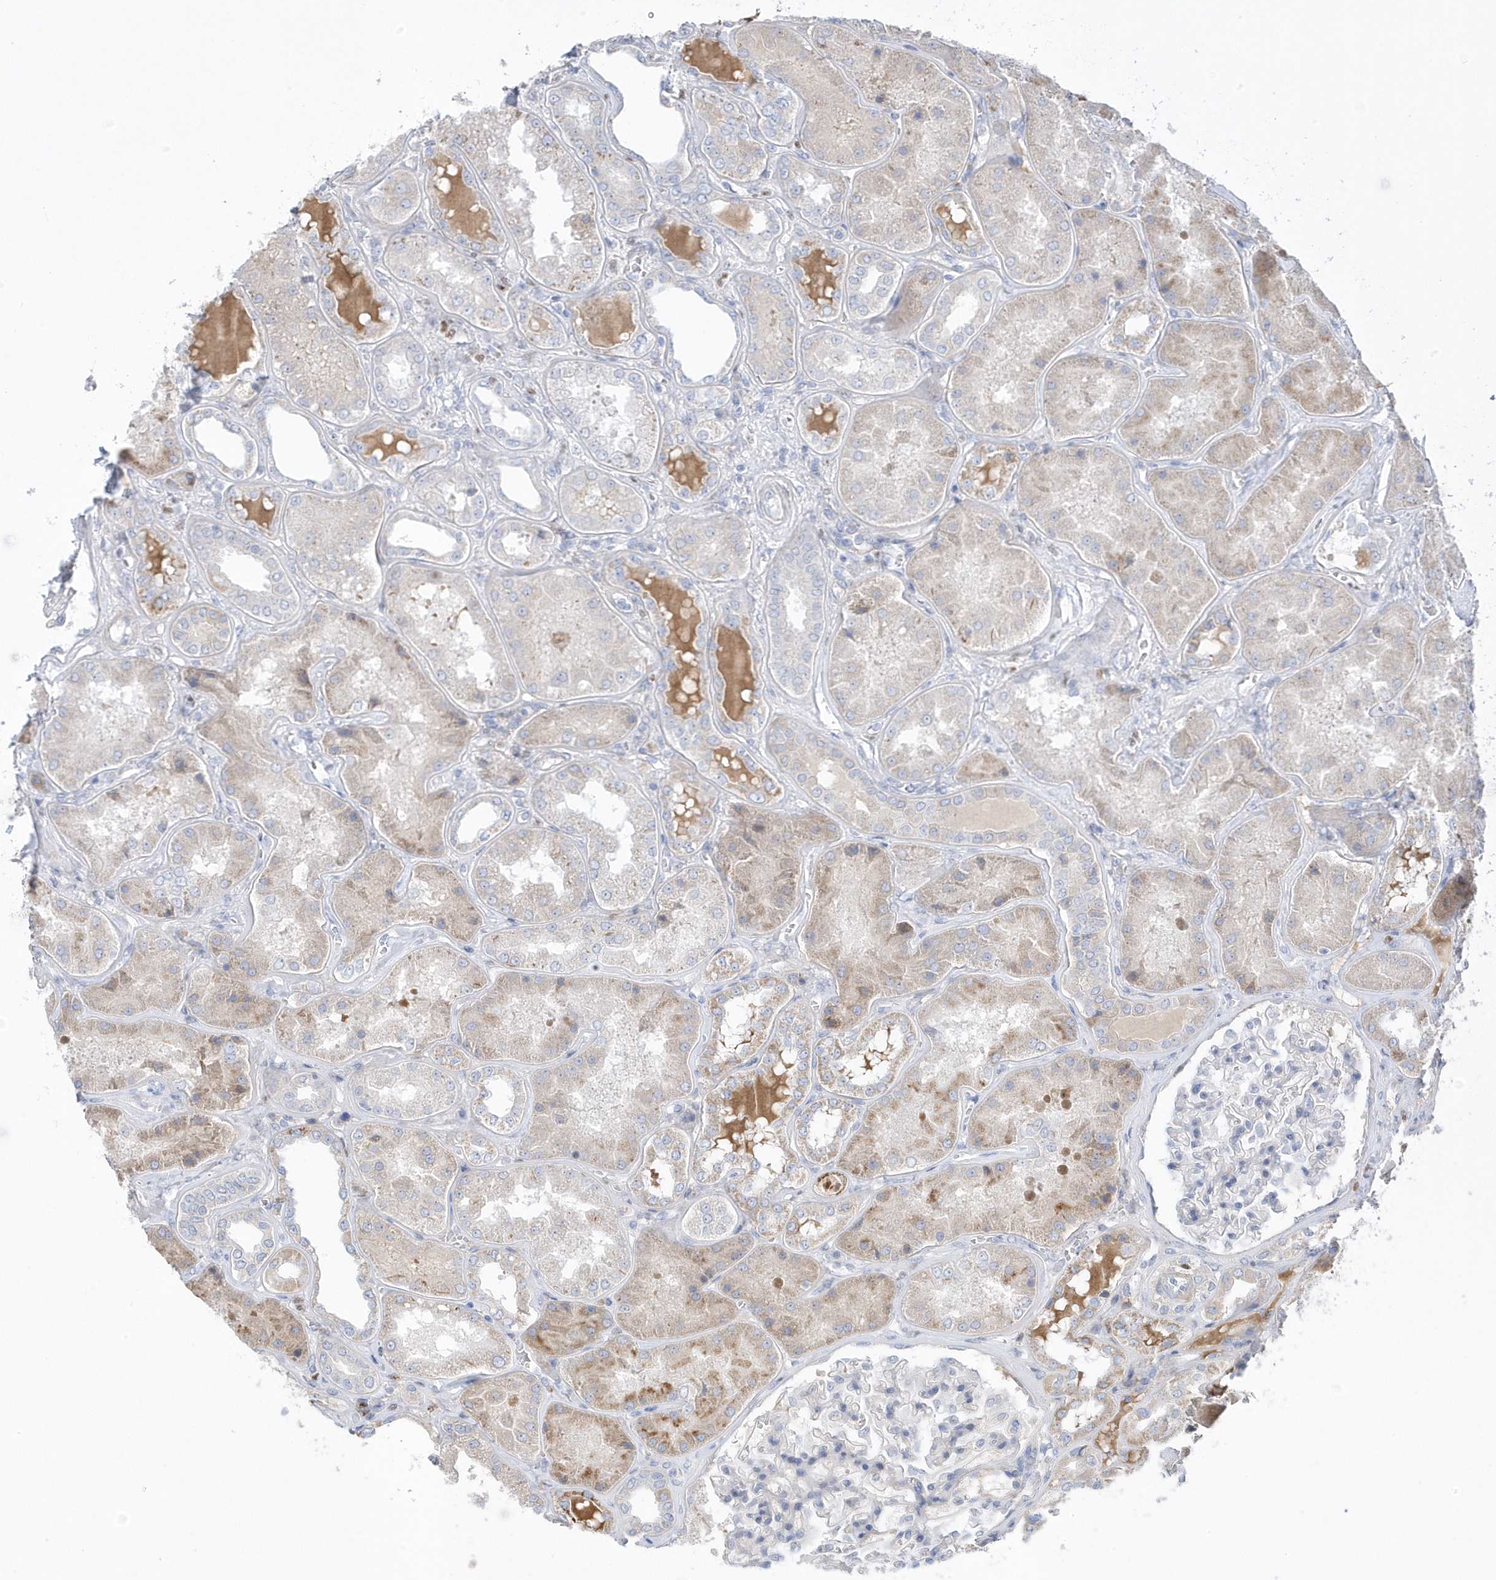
{"staining": {"intensity": "negative", "quantity": "none", "location": "none"}, "tissue": "kidney", "cell_type": "Cells in glomeruli", "image_type": "normal", "snomed": [{"axis": "morphology", "description": "Normal tissue, NOS"}, {"axis": "topography", "description": "Kidney"}], "caption": "This is an immunohistochemistry image of normal human kidney. There is no staining in cells in glomeruli.", "gene": "GTPBP6", "patient": {"sex": "female", "age": 56}}